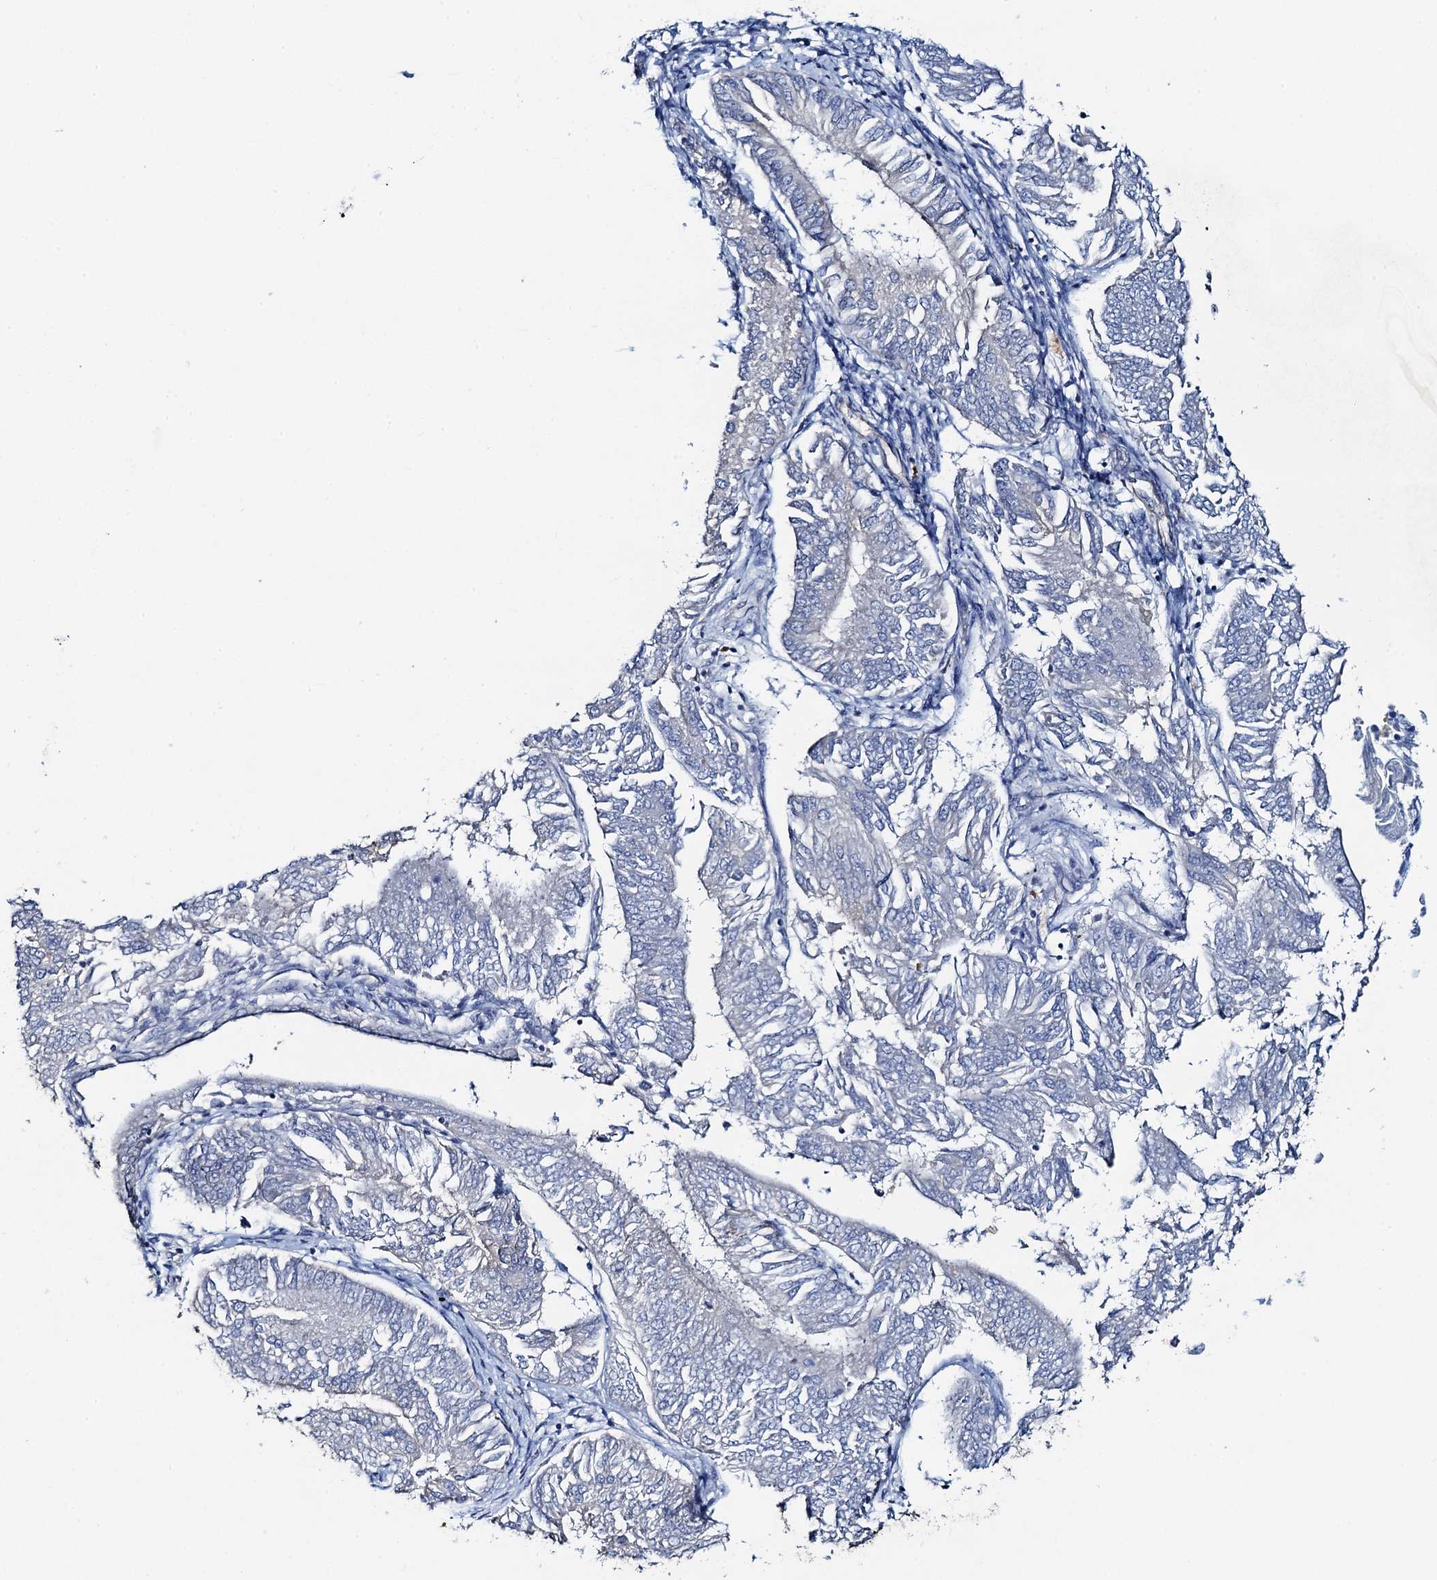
{"staining": {"intensity": "negative", "quantity": "none", "location": "none"}, "tissue": "endometrial cancer", "cell_type": "Tumor cells", "image_type": "cancer", "snomed": [{"axis": "morphology", "description": "Adenocarcinoma, NOS"}, {"axis": "topography", "description": "Endometrium"}], "caption": "Immunohistochemistry micrograph of endometrial cancer (adenocarcinoma) stained for a protein (brown), which reveals no positivity in tumor cells.", "gene": "PLLP", "patient": {"sex": "female", "age": 58}}